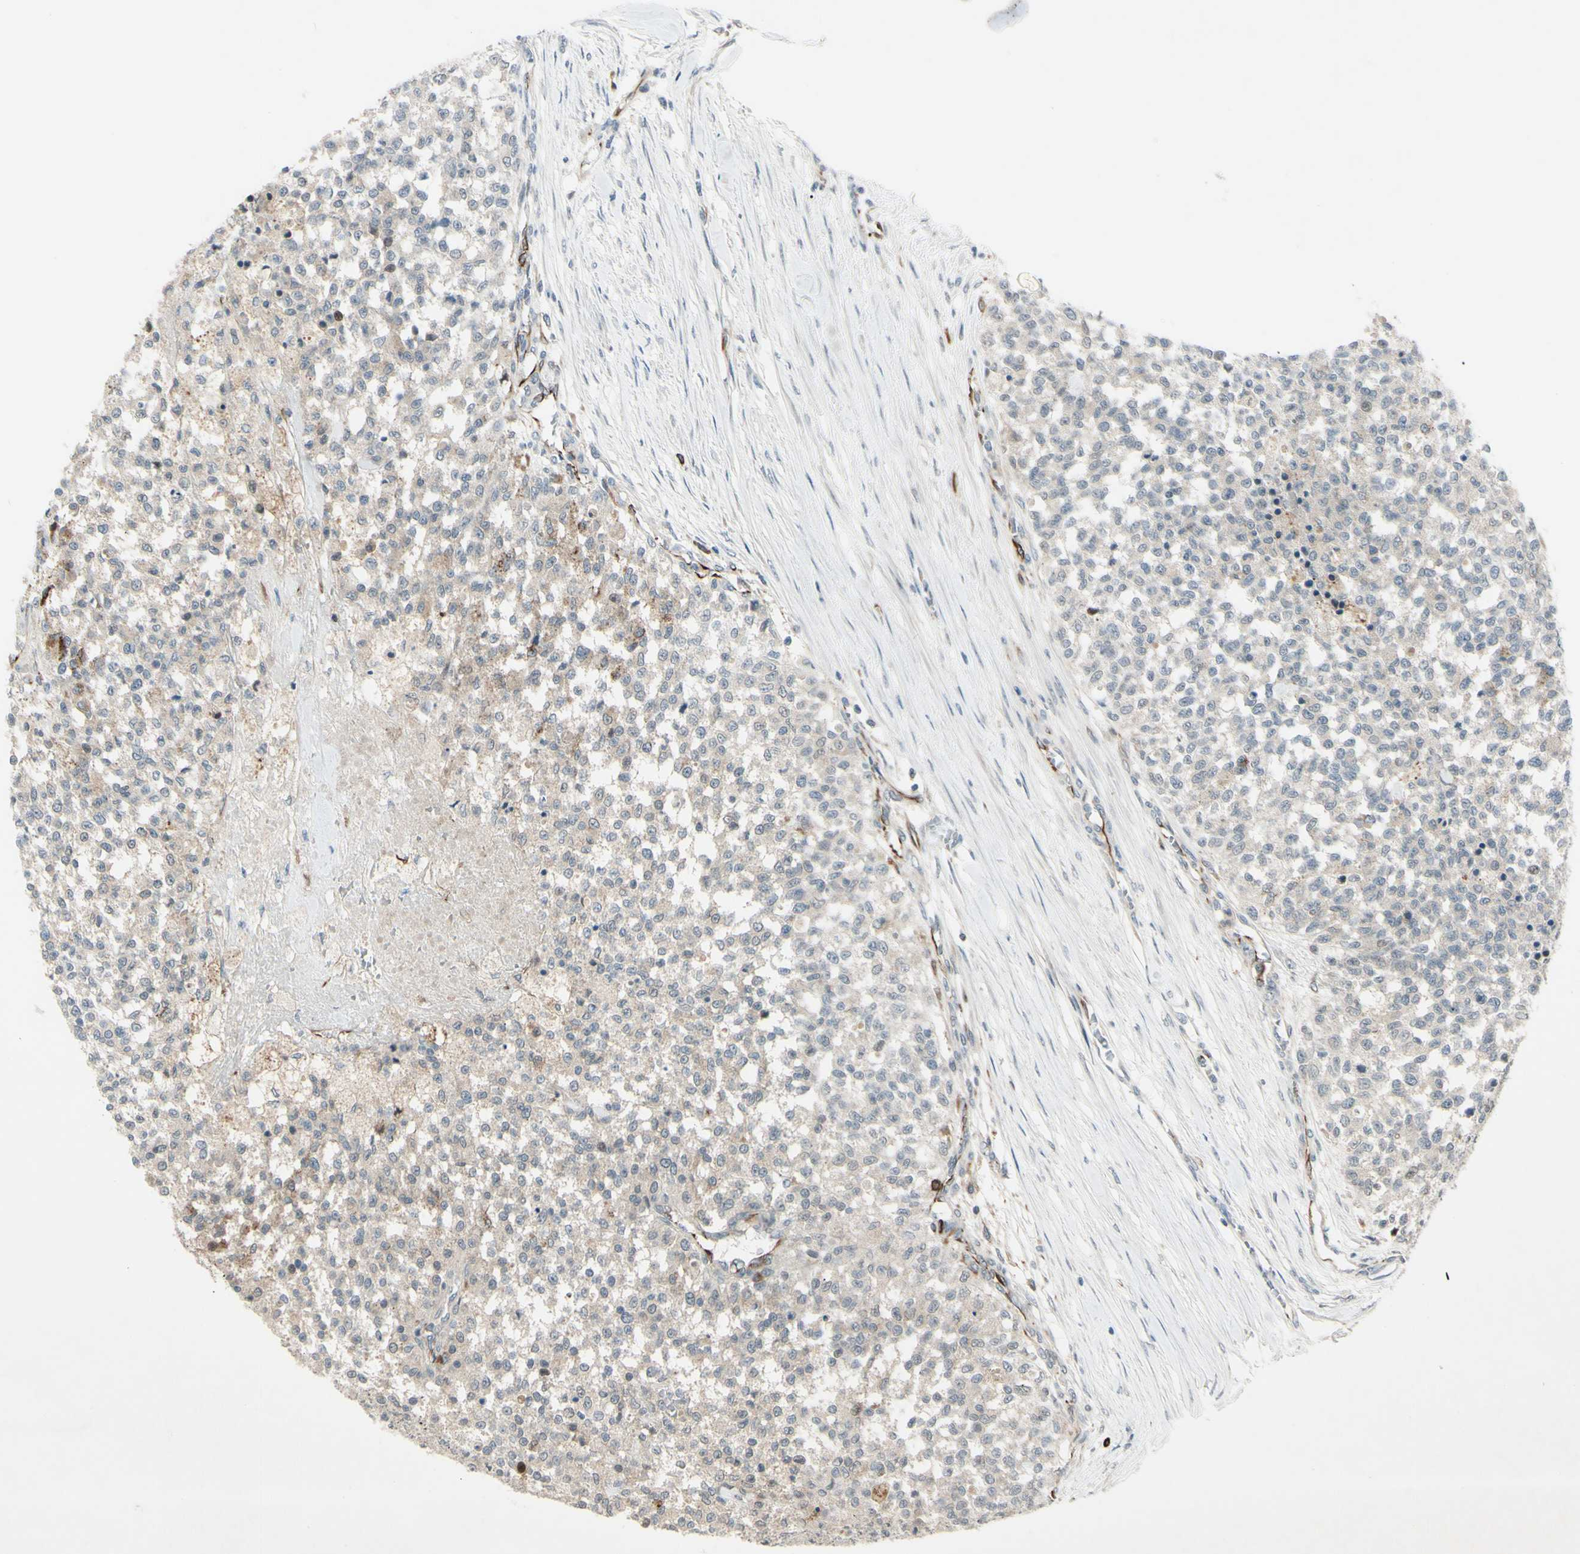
{"staining": {"intensity": "weak", "quantity": "<25%", "location": "cytoplasmic/membranous"}, "tissue": "testis cancer", "cell_type": "Tumor cells", "image_type": "cancer", "snomed": [{"axis": "morphology", "description": "Seminoma, NOS"}, {"axis": "topography", "description": "Testis"}], "caption": "High power microscopy histopathology image of an IHC photomicrograph of testis cancer, revealing no significant expression in tumor cells.", "gene": "FGFR2", "patient": {"sex": "male", "age": 59}}